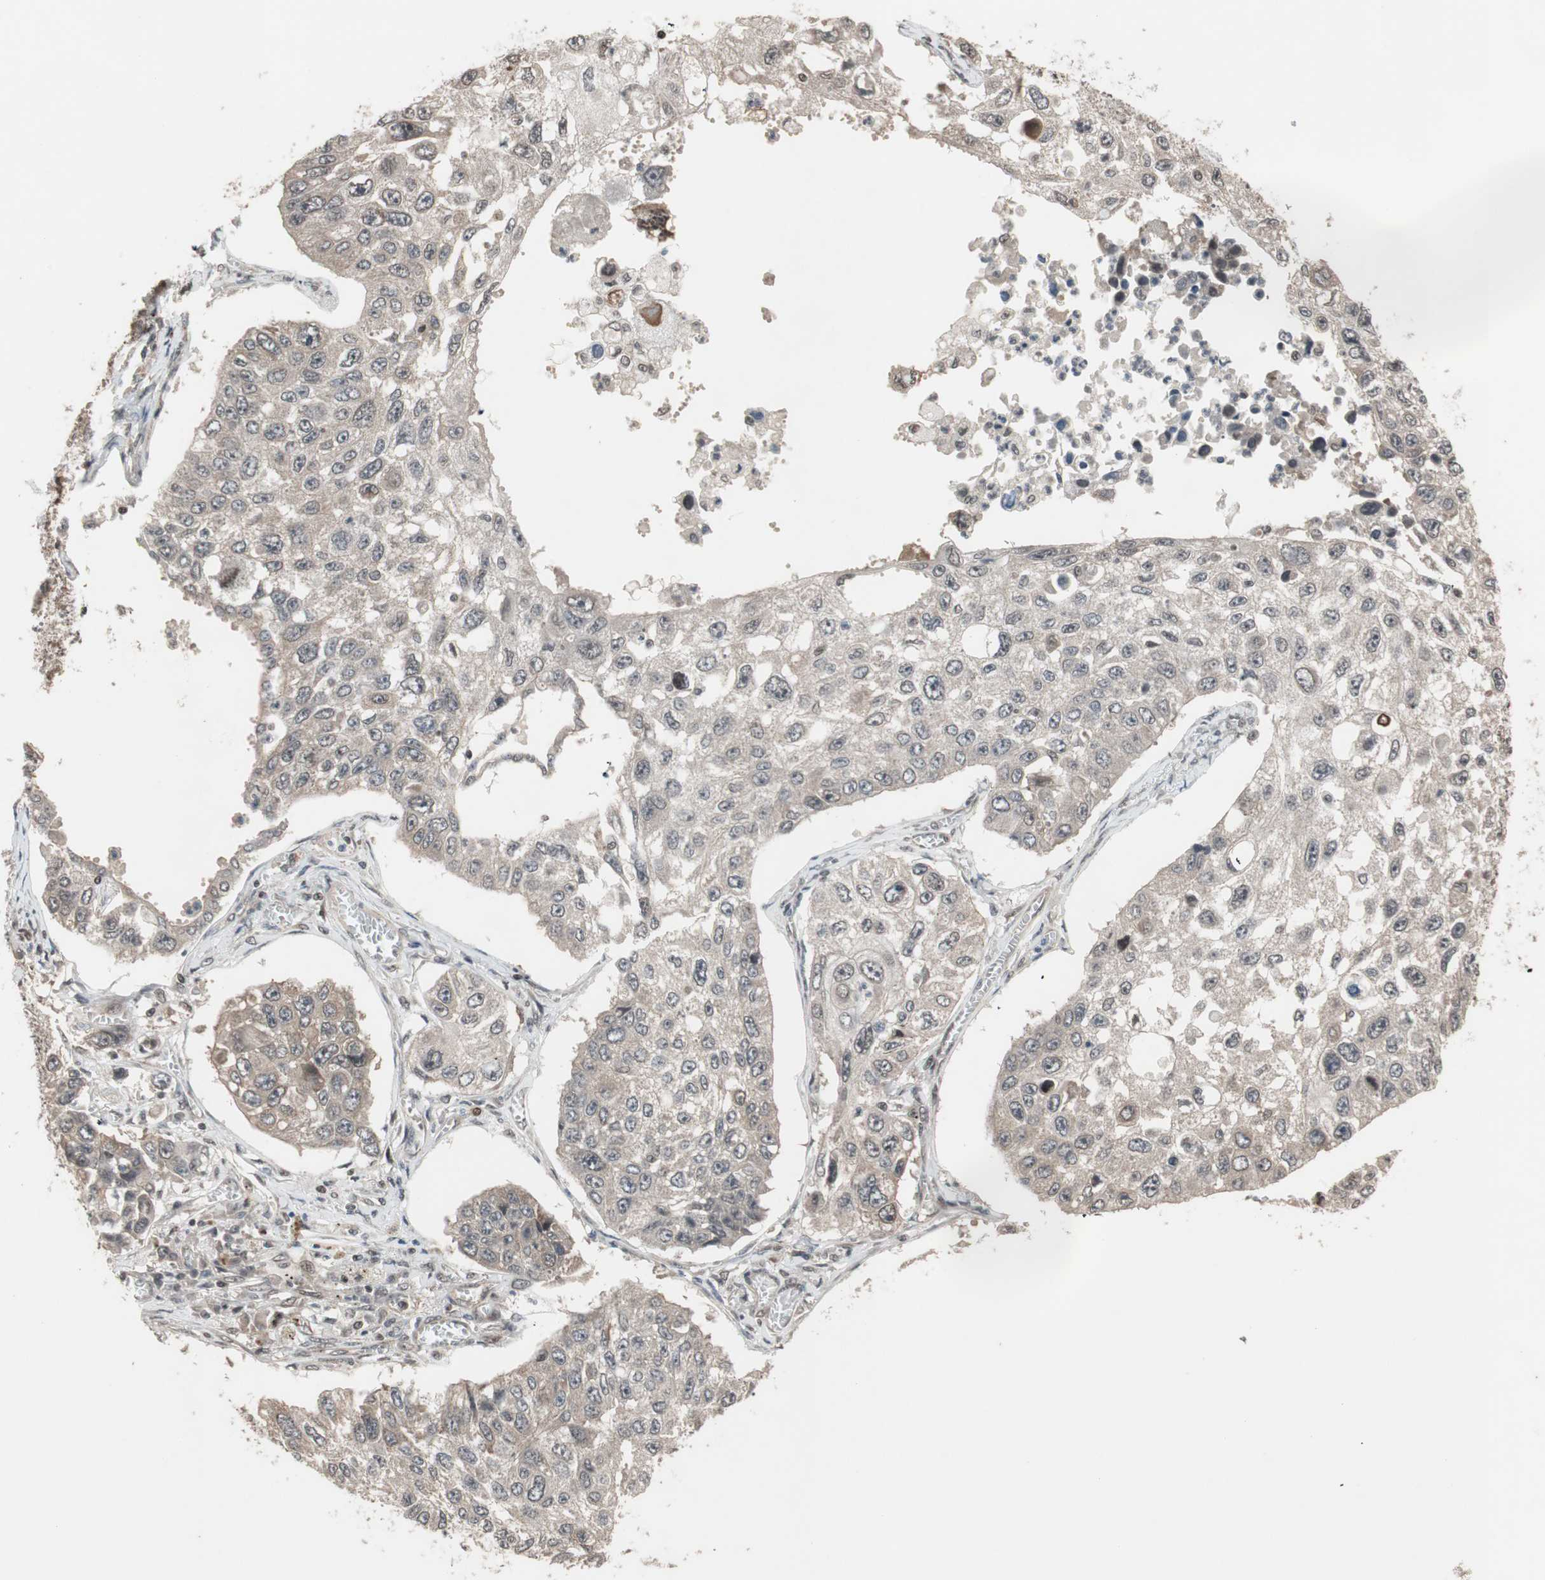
{"staining": {"intensity": "weak", "quantity": "<25%", "location": "cytoplasmic/membranous"}, "tissue": "lung cancer", "cell_type": "Tumor cells", "image_type": "cancer", "snomed": [{"axis": "morphology", "description": "Squamous cell carcinoma, NOS"}, {"axis": "topography", "description": "Lung"}], "caption": "This is an IHC micrograph of lung squamous cell carcinoma. There is no staining in tumor cells.", "gene": "DRAP1", "patient": {"sex": "male", "age": 71}}